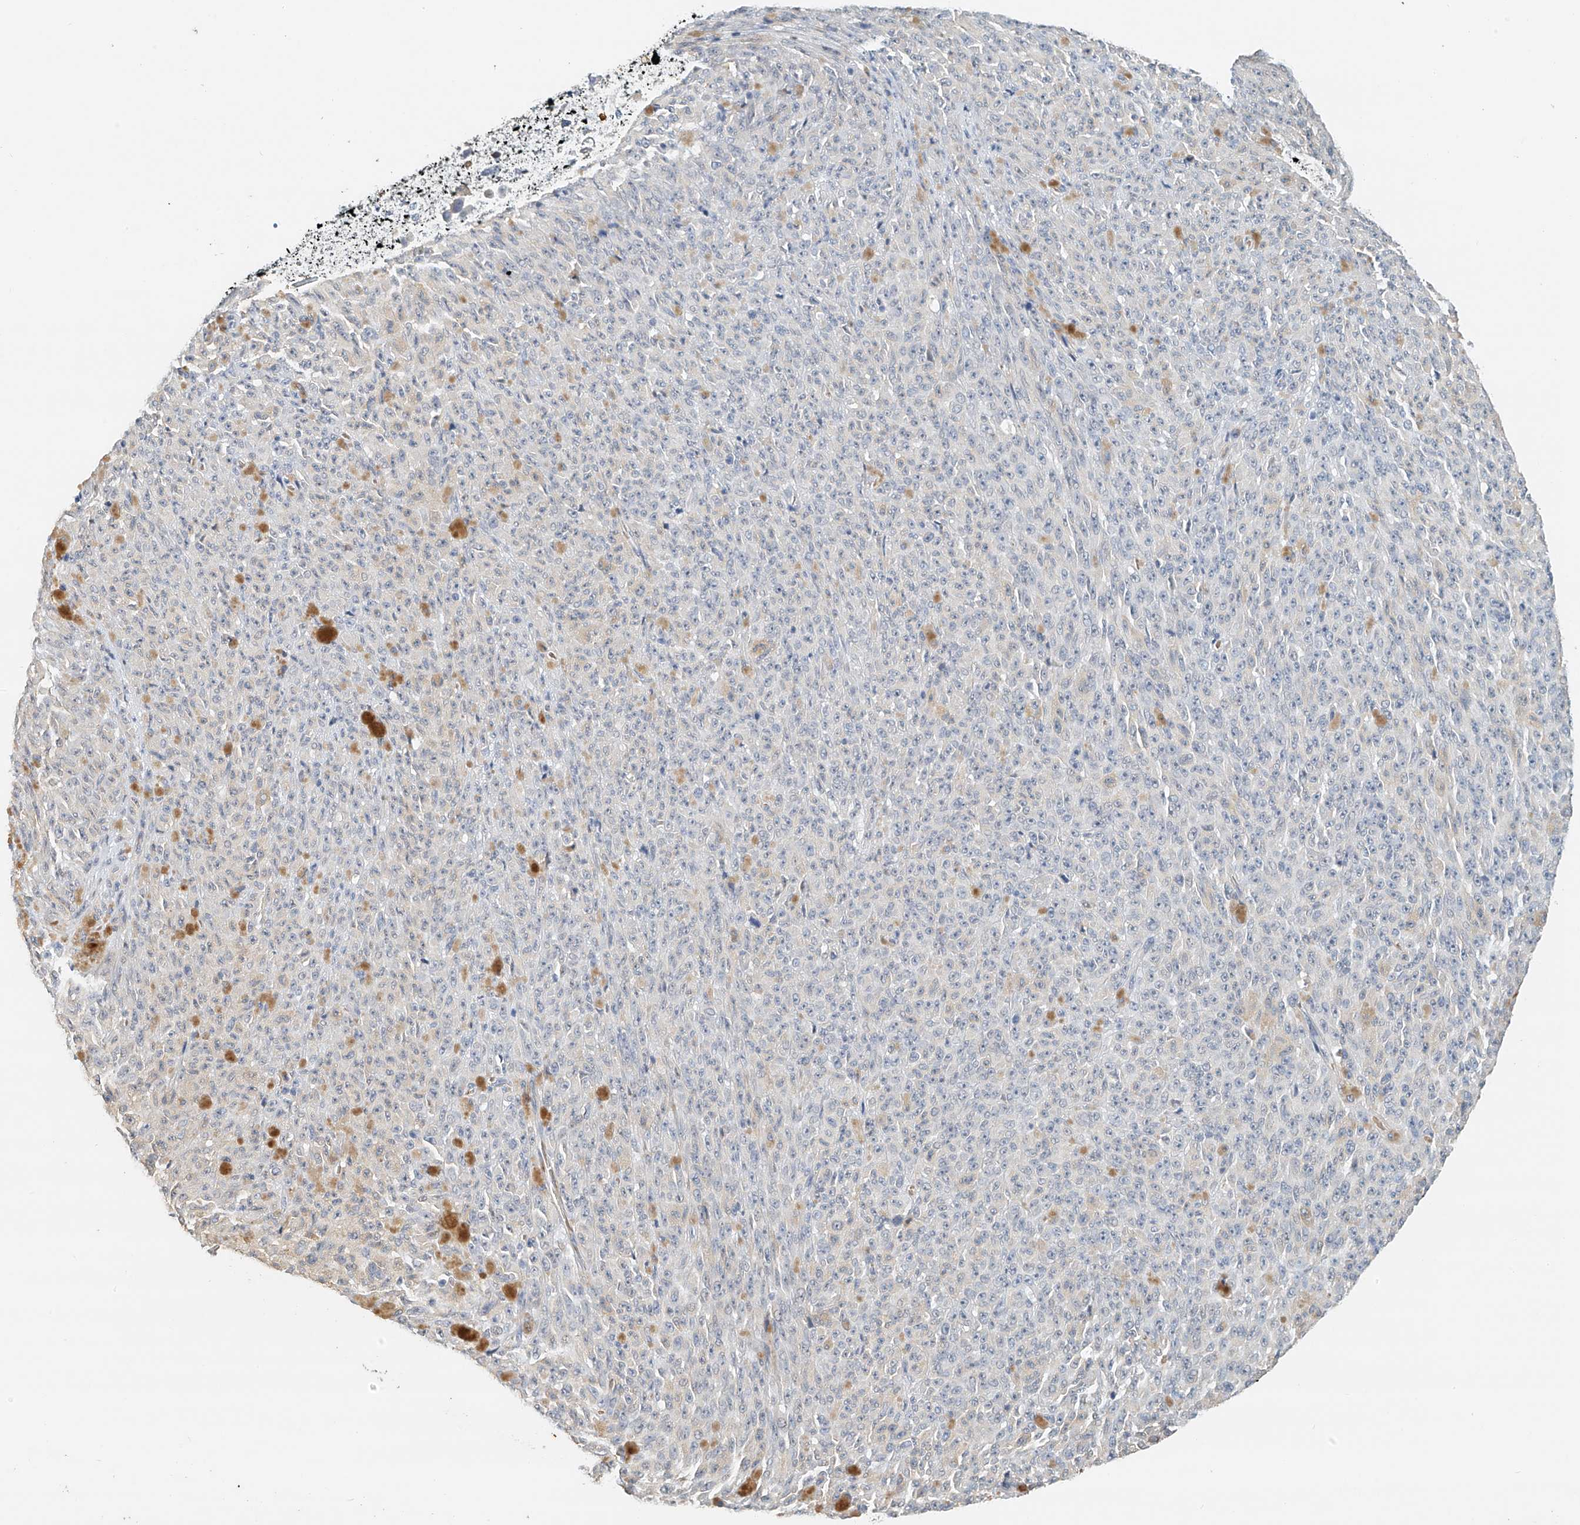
{"staining": {"intensity": "negative", "quantity": "none", "location": "none"}, "tissue": "melanoma", "cell_type": "Tumor cells", "image_type": "cancer", "snomed": [{"axis": "morphology", "description": "Malignant melanoma, NOS"}, {"axis": "topography", "description": "Skin"}], "caption": "This is an IHC histopathology image of melanoma. There is no expression in tumor cells.", "gene": "RCAN3", "patient": {"sex": "female", "age": 82}}